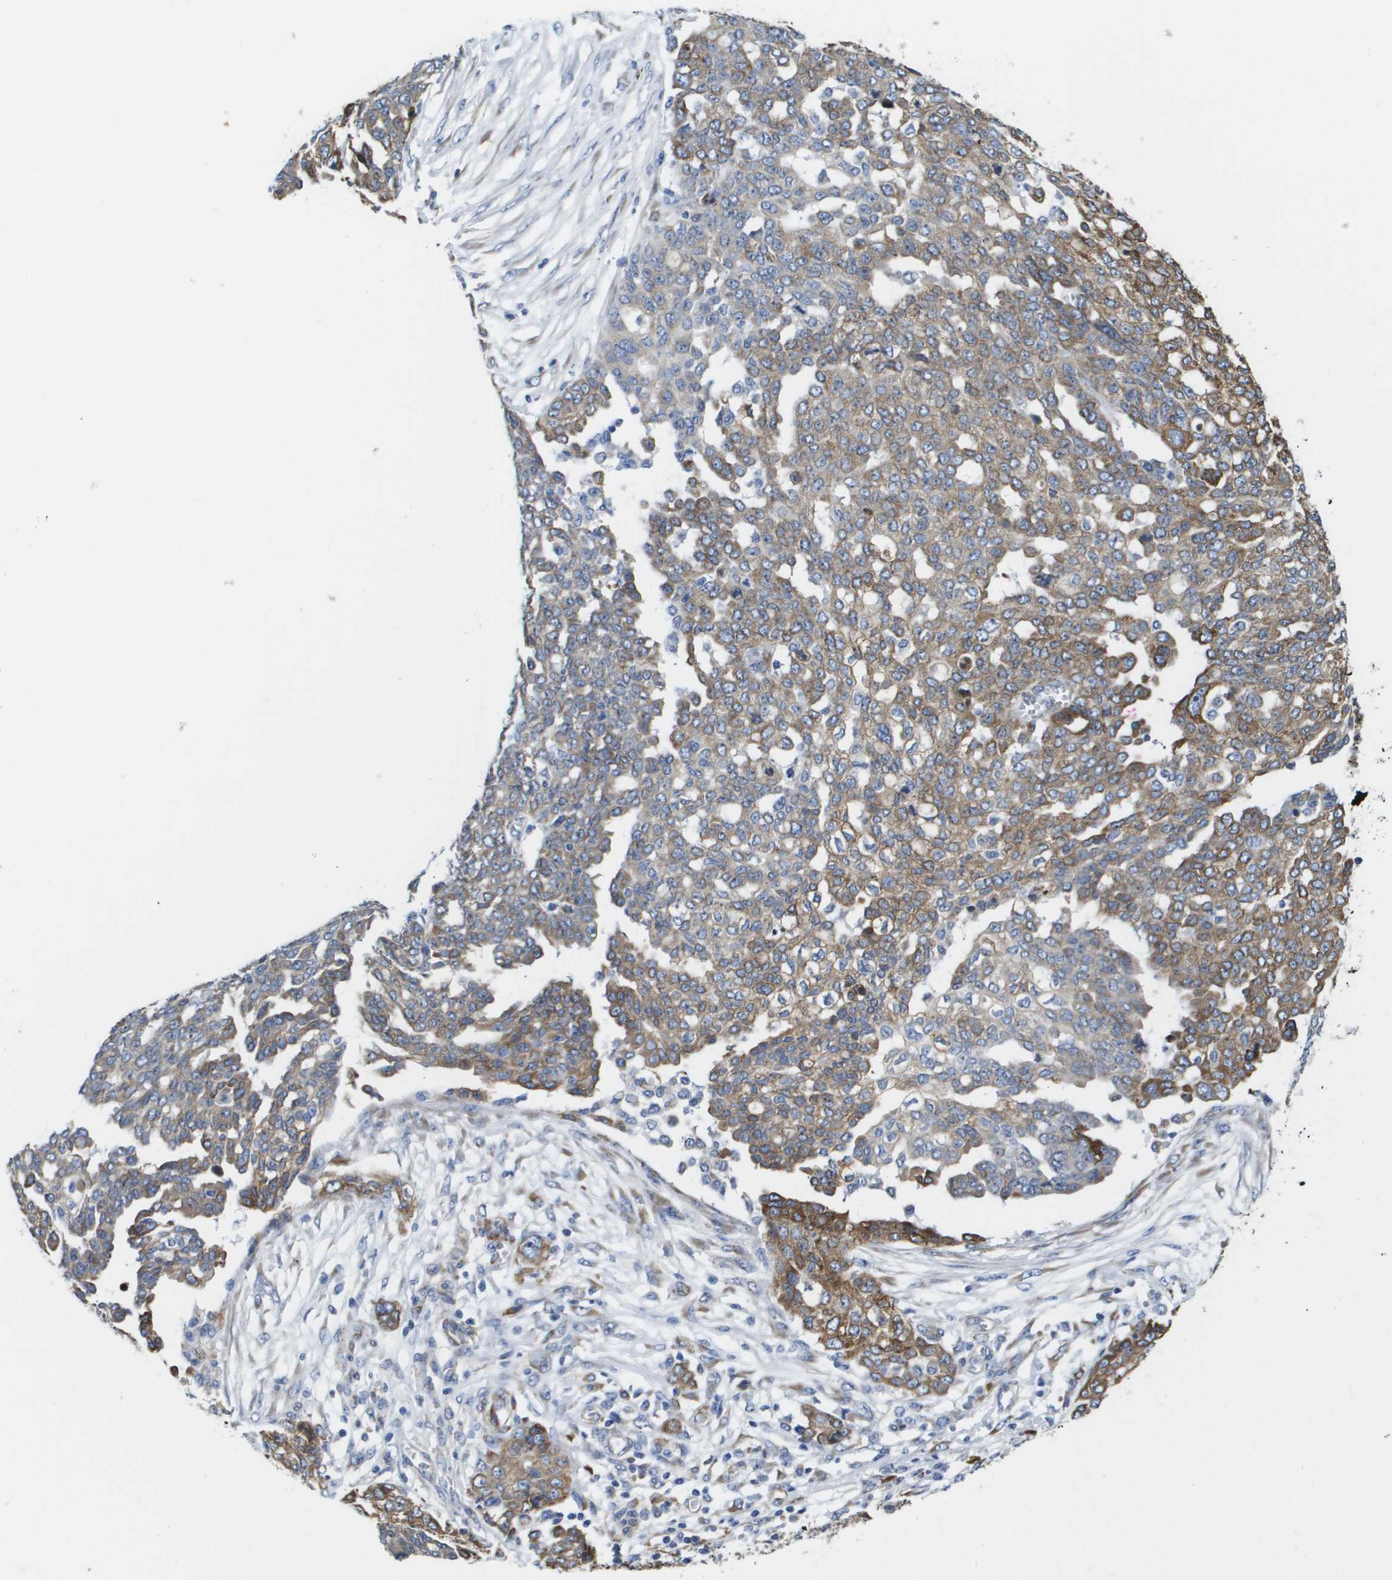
{"staining": {"intensity": "moderate", "quantity": "25%-75%", "location": "cytoplasmic/membranous"}, "tissue": "ovarian cancer", "cell_type": "Tumor cells", "image_type": "cancer", "snomed": [{"axis": "morphology", "description": "Cystadenocarcinoma, serous, NOS"}, {"axis": "topography", "description": "Soft tissue"}, {"axis": "topography", "description": "Ovary"}], "caption": "Serous cystadenocarcinoma (ovarian) stained with a brown dye reveals moderate cytoplasmic/membranous positive expression in about 25%-75% of tumor cells.", "gene": "ST3GAL2", "patient": {"sex": "female", "age": 57}}